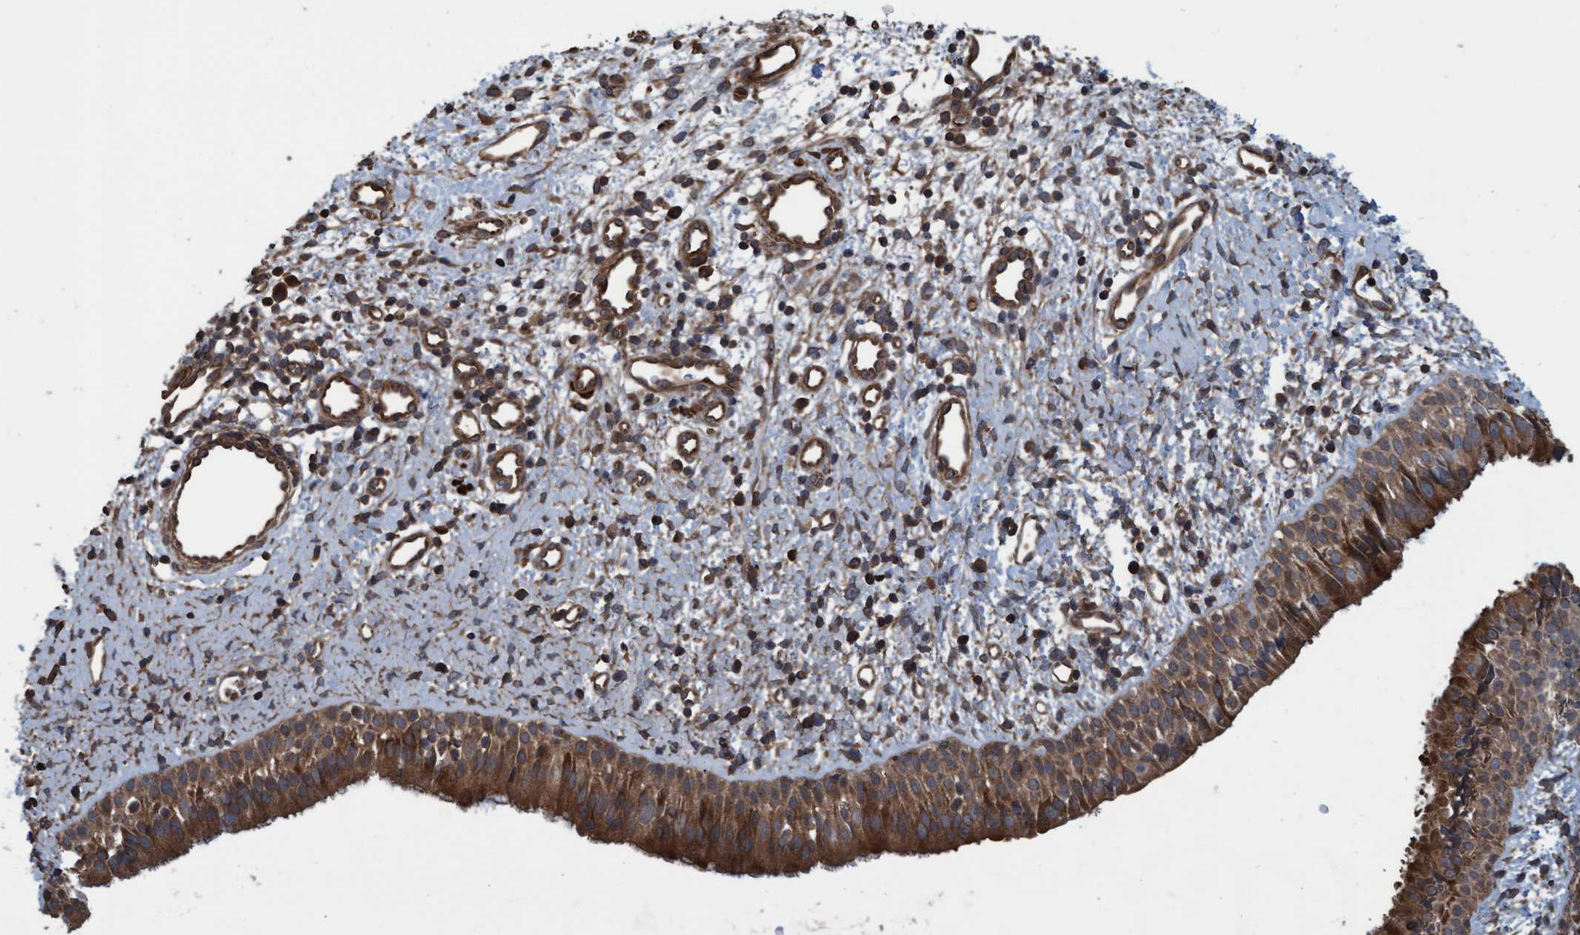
{"staining": {"intensity": "moderate", "quantity": ">75%", "location": "cytoplasmic/membranous"}, "tissue": "nasopharynx", "cell_type": "Respiratory epithelial cells", "image_type": "normal", "snomed": [{"axis": "morphology", "description": "Normal tissue, NOS"}, {"axis": "topography", "description": "Nasopharynx"}], "caption": "Nasopharynx was stained to show a protein in brown. There is medium levels of moderate cytoplasmic/membranous positivity in about >75% of respiratory epithelial cells.", "gene": "GGT6", "patient": {"sex": "male", "age": 22}}